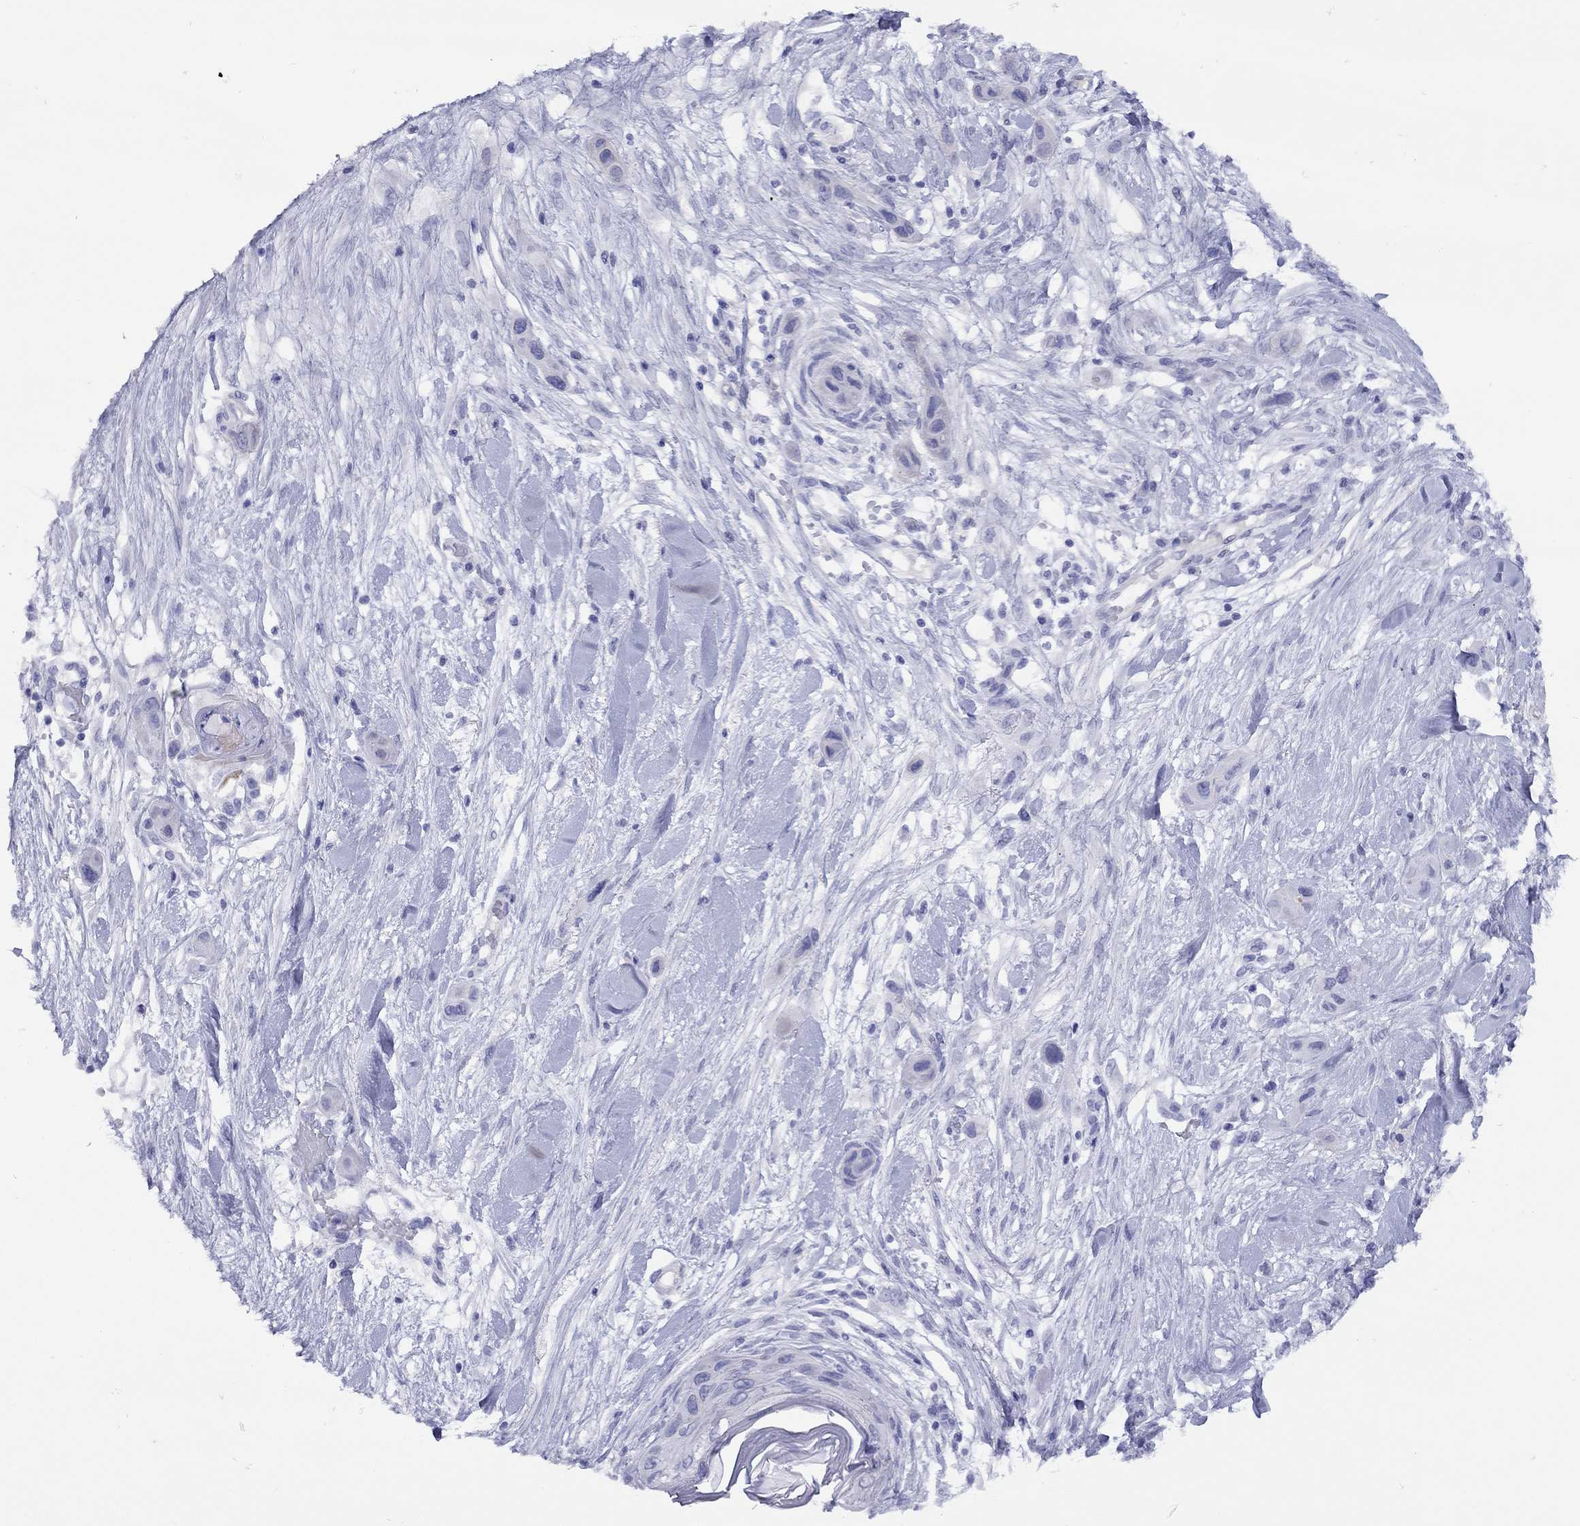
{"staining": {"intensity": "negative", "quantity": "none", "location": "none"}, "tissue": "skin cancer", "cell_type": "Tumor cells", "image_type": "cancer", "snomed": [{"axis": "morphology", "description": "Squamous cell carcinoma, NOS"}, {"axis": "topography", "description": "Skin"}], "caption": "The histopathology image shows no staining of tumor cells in skin cancer (squamous cell carcinoma).", "gene": "GRIA2", "patient": {"sex": "male", "age": 79}}